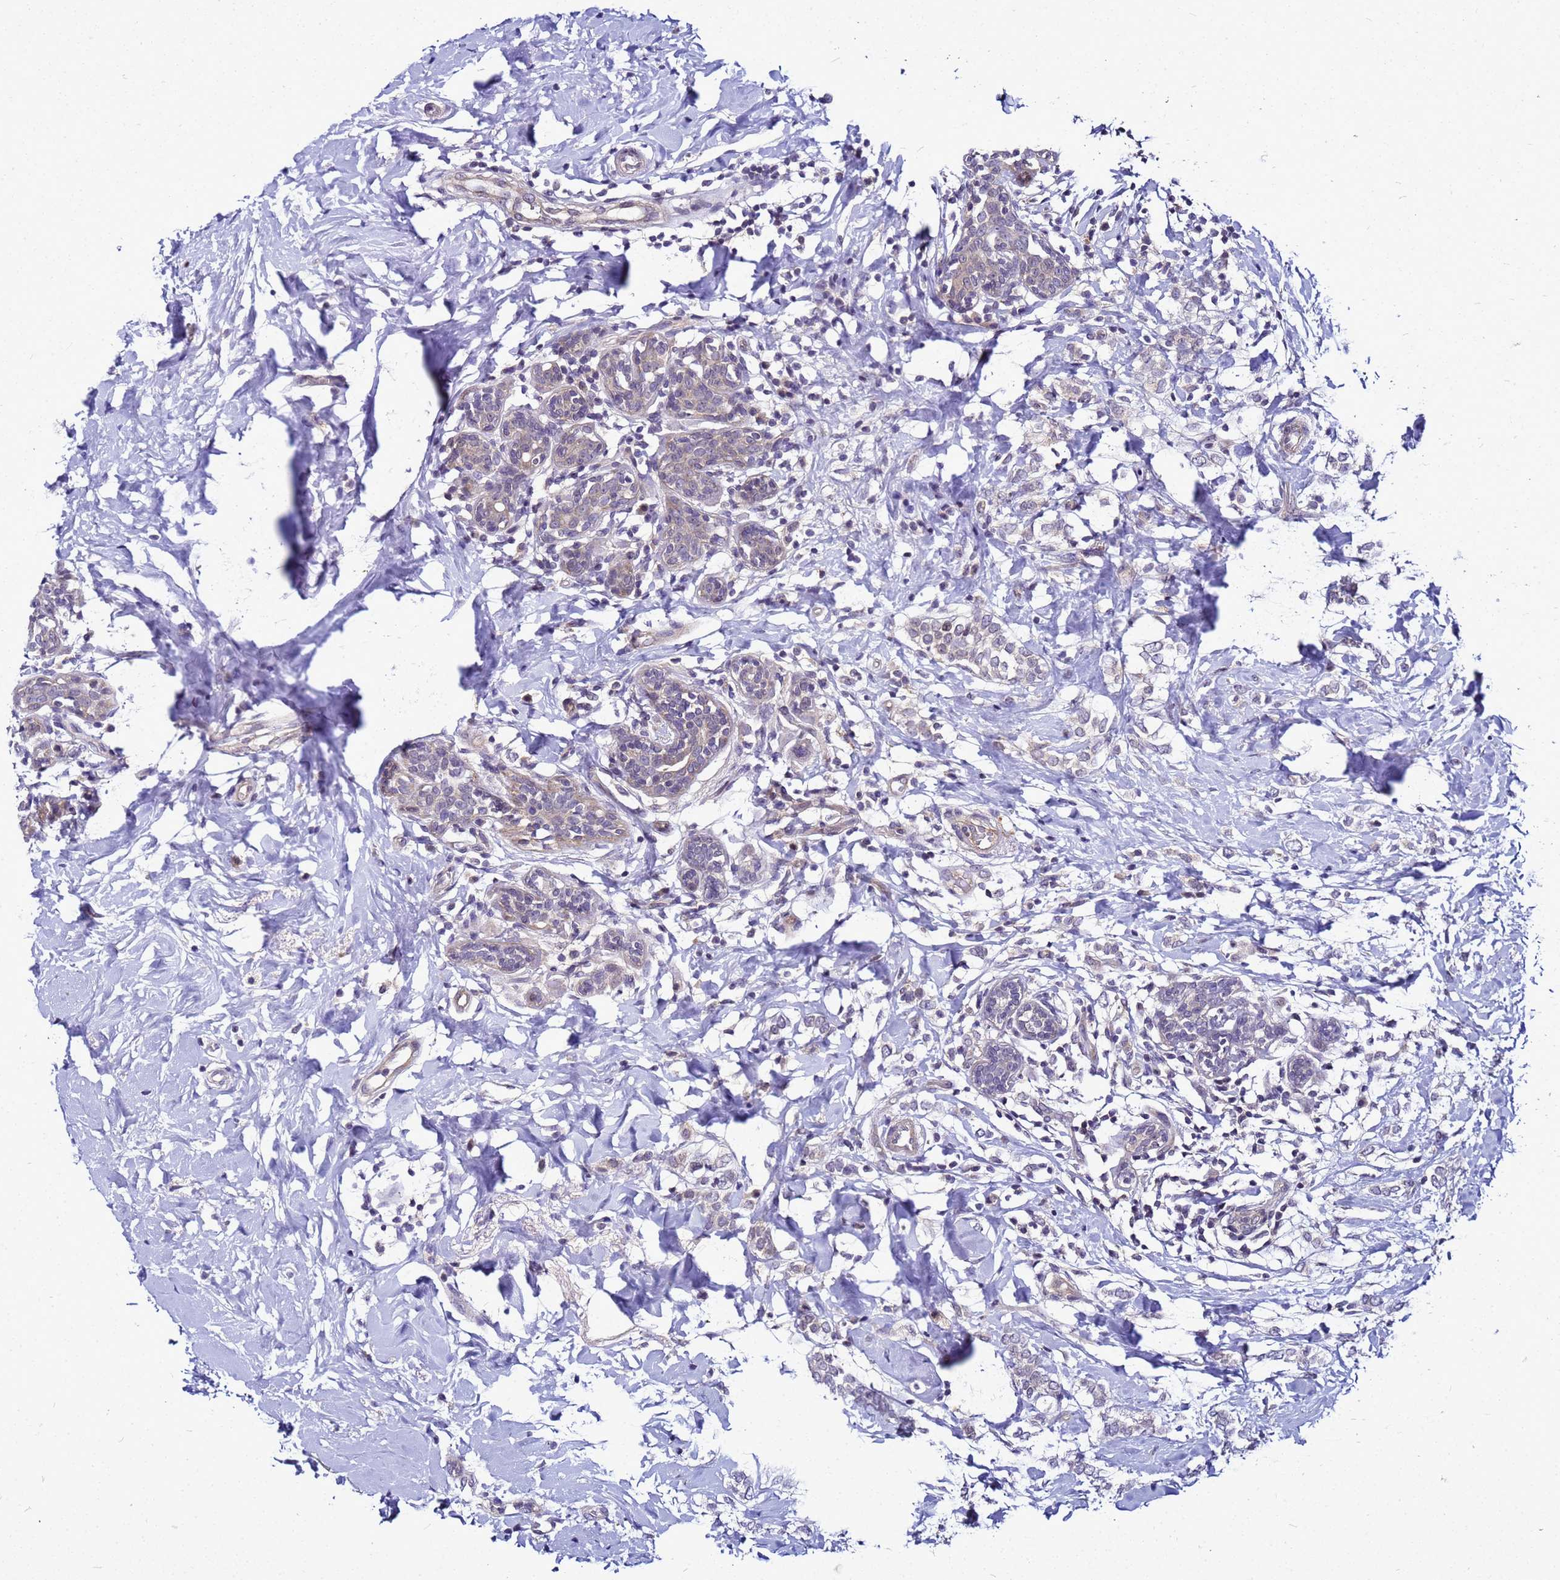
{"staining": {"intensity": "weak", "quantity": "<25%", "location": "cytoplasmic/membranous"}, "tissue": "breast cancer", "cell_type": "Tumor cells", "image_type": "cancer", "snomed": [{"axis": "morphology", "description": "Normal tissue, NOS"}, {"axis": "morphology", "description": "Lobular carcinoma"}, {"axis": "topography", "description": "Breast"}], "caption": "The histopathology image exhibits no staining of tumor cells in breast cancer (lobular carcinoma).", "gene": "SAT1", "patient": {"sex": "female", "age": 47}}